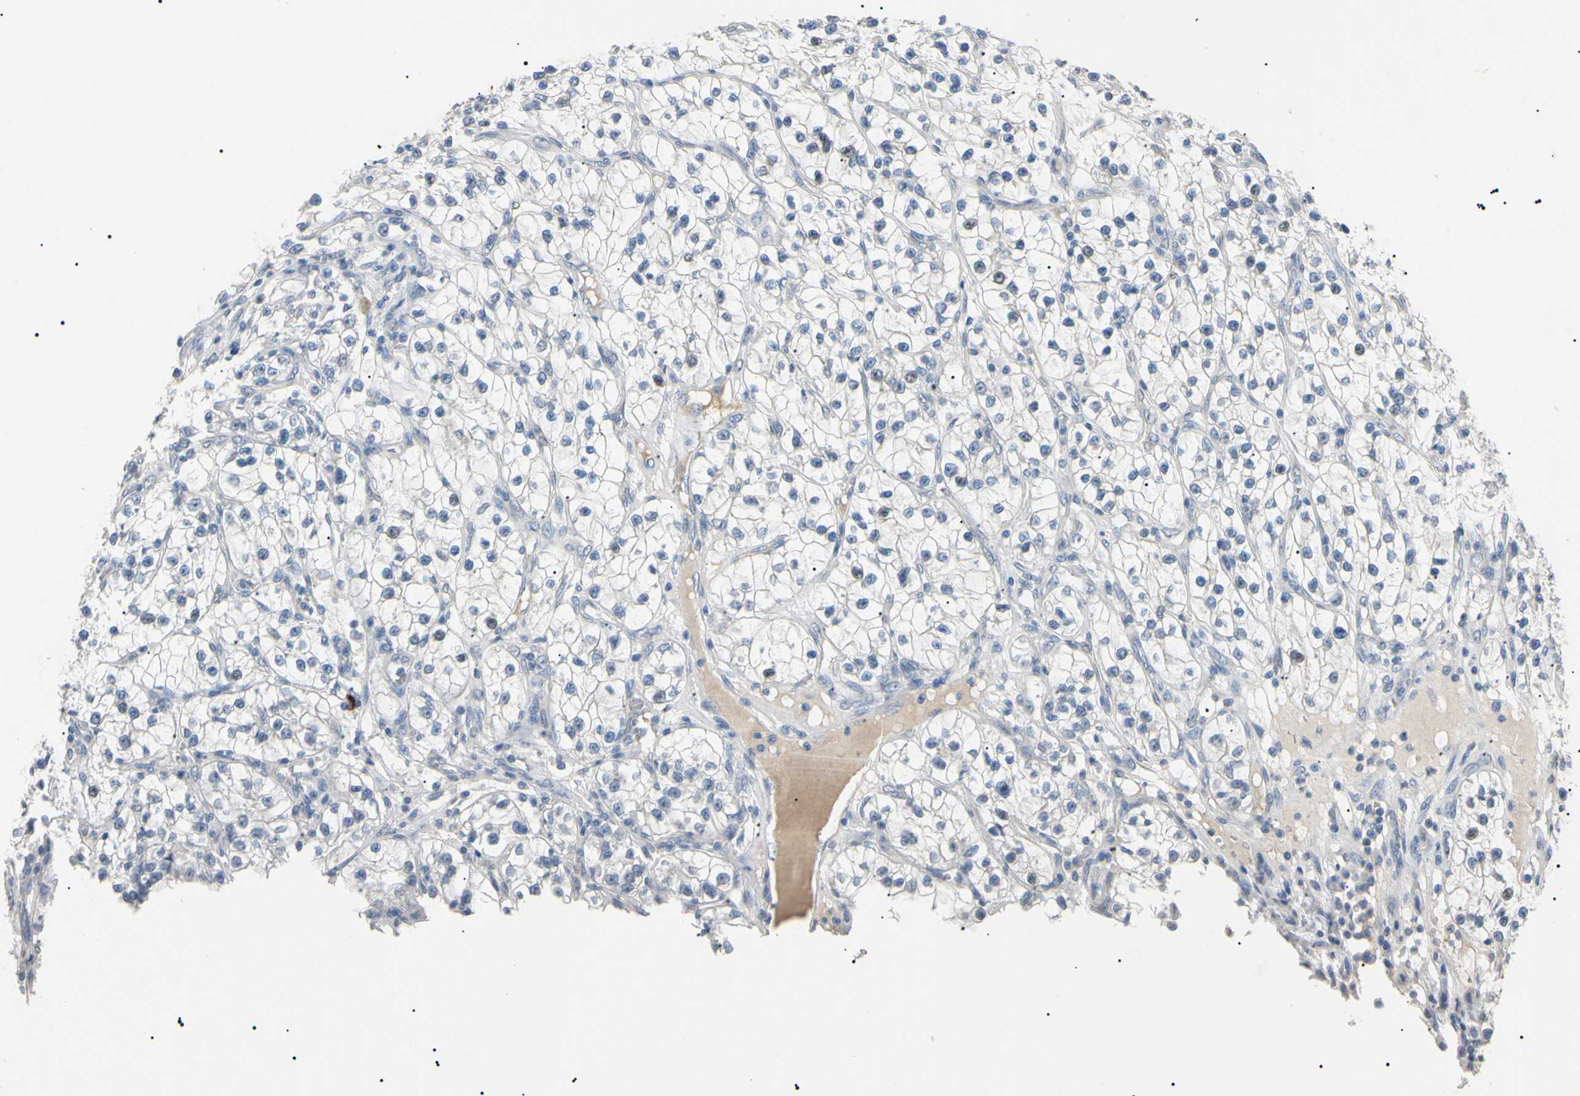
{"staining": {"intensity": "negative", "quantity": "none", "location": "none"}, "tissue": "renal cancer", "cell_type": "Tumor cells", "image_type": "cancer", "snomed": [{"axis": "morphology", "description": "Adenocarcinoma, NOS"}, {"axis": "topography", "description": "Kidney"}], "caption": "High magnification brightfield microscopy of renal cancer (adenocarcinoma) stained with DAB (3,3'-diaminobenzidine) (brown) and counterstained with hematoxylin (blue): tumor cells show no significant expression.", "gene": "CGB3", "patient": {"sex": "female", "age": 57}}